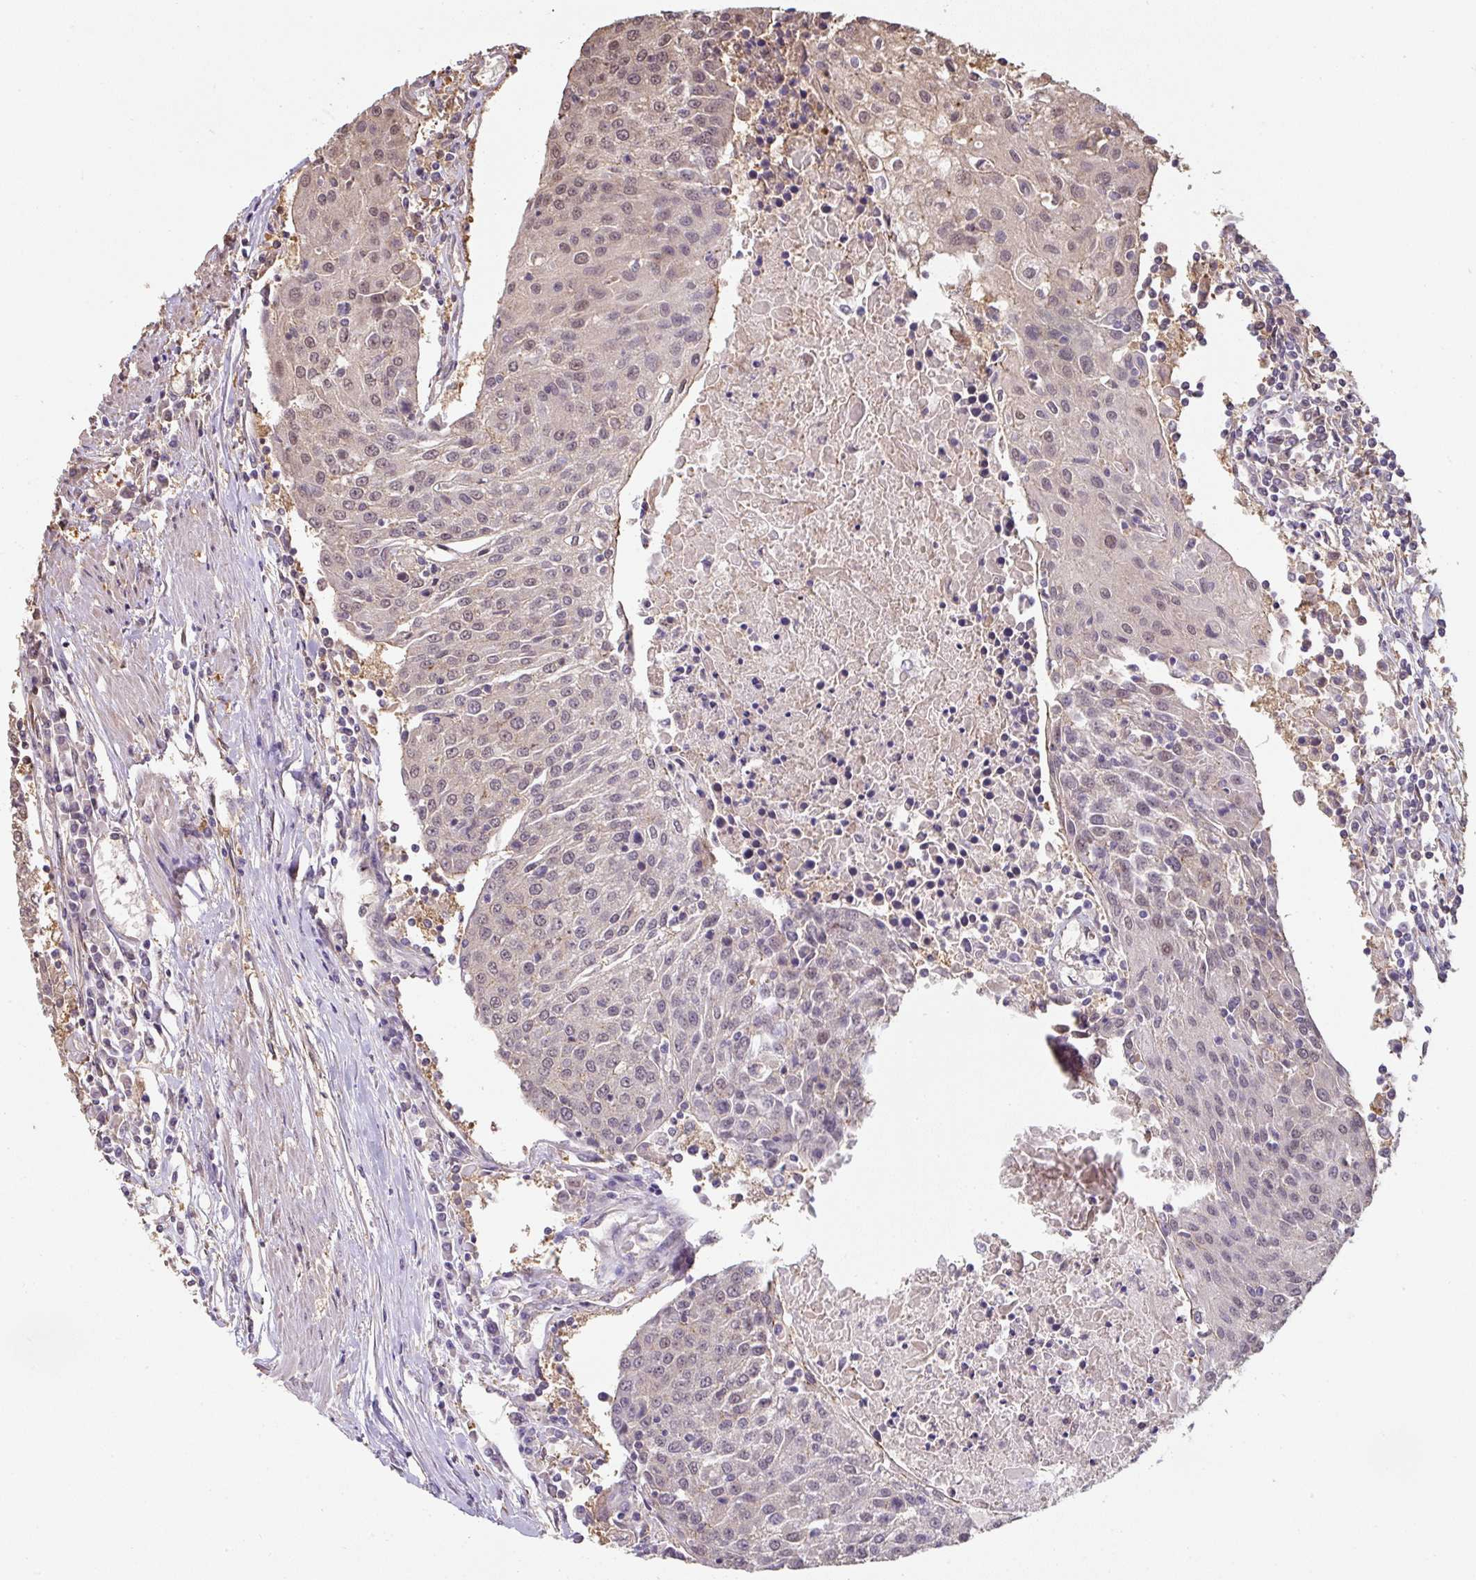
{"staining": {"intensity": "weak", "quantity": "25%-75%", "location": "nuclear"}, "tissue": "urothelial cancer", "cell_type": "Tumor cells", "image_type": "cancer", "snomed": [{"axis": "morphology", "description": "Urothelial carcinoma, High grade"}, {"axis": "topography", "description": "Urinary bladder"}], "caption": "Weak nuclear staining is appreciated in approximately 25%-75% of tumor cells in urothelial carcinoma (high-grade). The protein of interest is shown in brown color, while the nuclei are stained blue.", "gene": "ST13", "patient": {"sex": "female", "age": 85}}